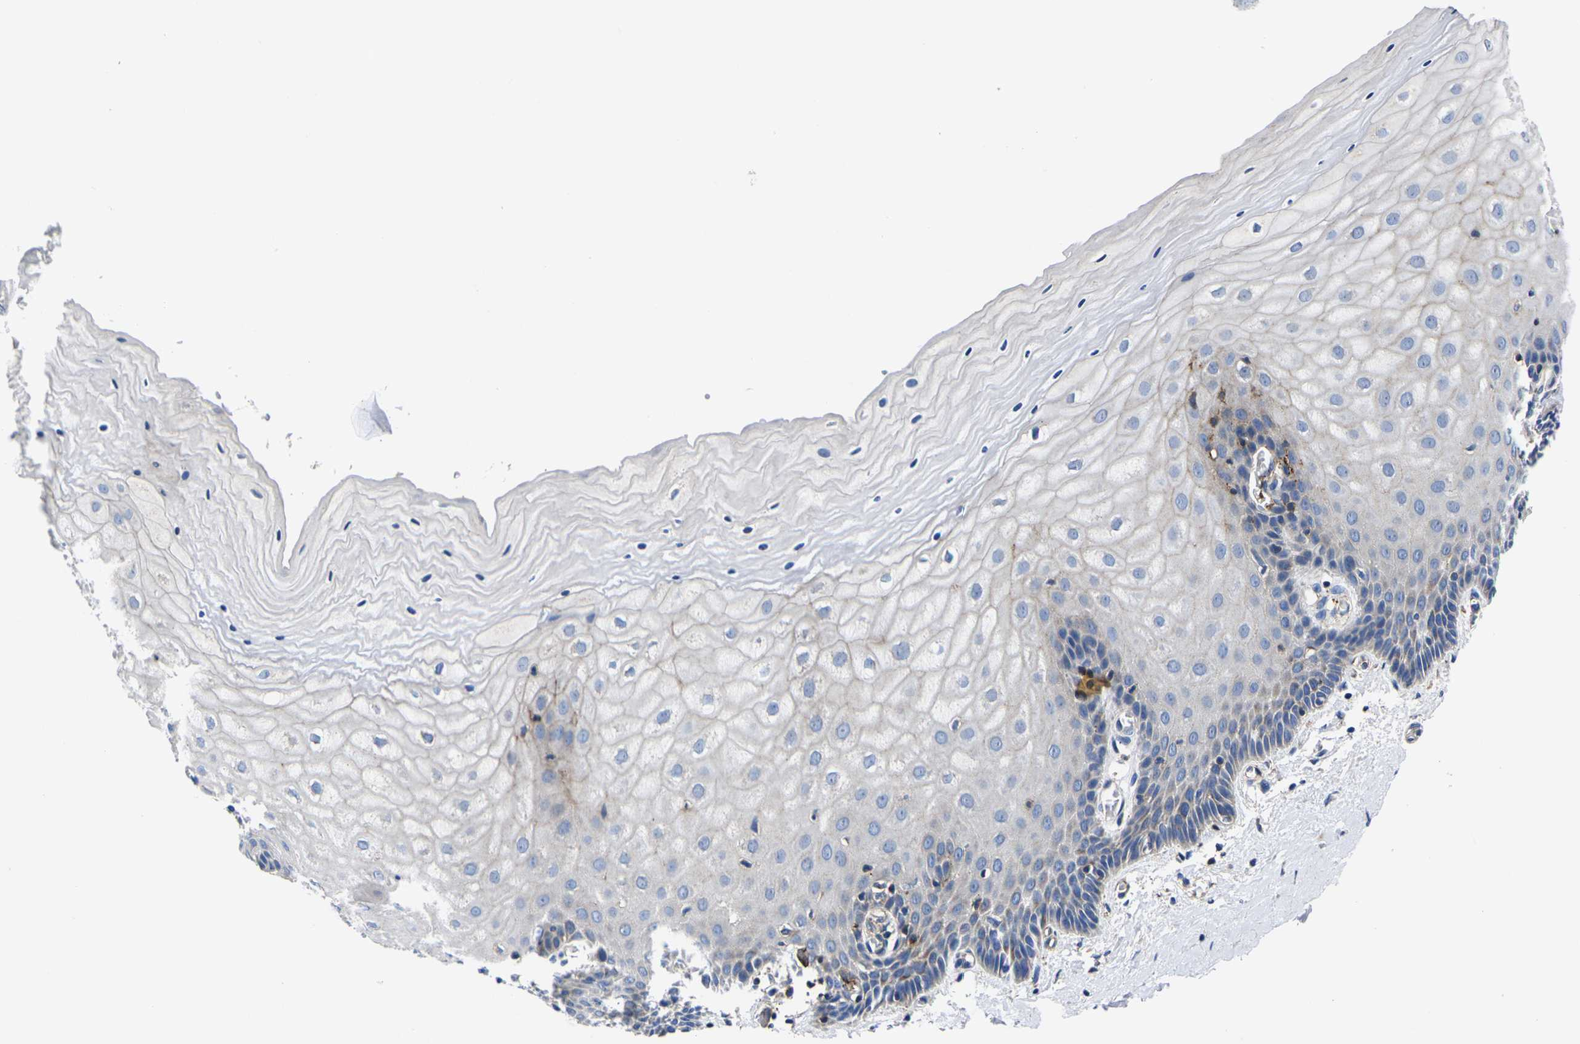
{"staining": {"intensity": "weak", "quantity": "25%-75%", "location": "cytoplasmic/membranous"}, "tissue": "cervix", "cell_type": "Glandular cells", "image_type": "normal", "snomed": [{"axis": "morphology", "description": "Normal tissue, NOS"}, {"axis": "topography", "description": "Cervix"}], "caption": "High-magnification brightfield microscopy of normal cervix stained with DAB (brown) and counterstained with hematoxylin (blue). glandular cells exhibit weak cytoplasmic/membranous staining is seen in approximately25%-75% of cells.", "gene": "GPR4", "patient": {"sex": "female", "age": 55}}